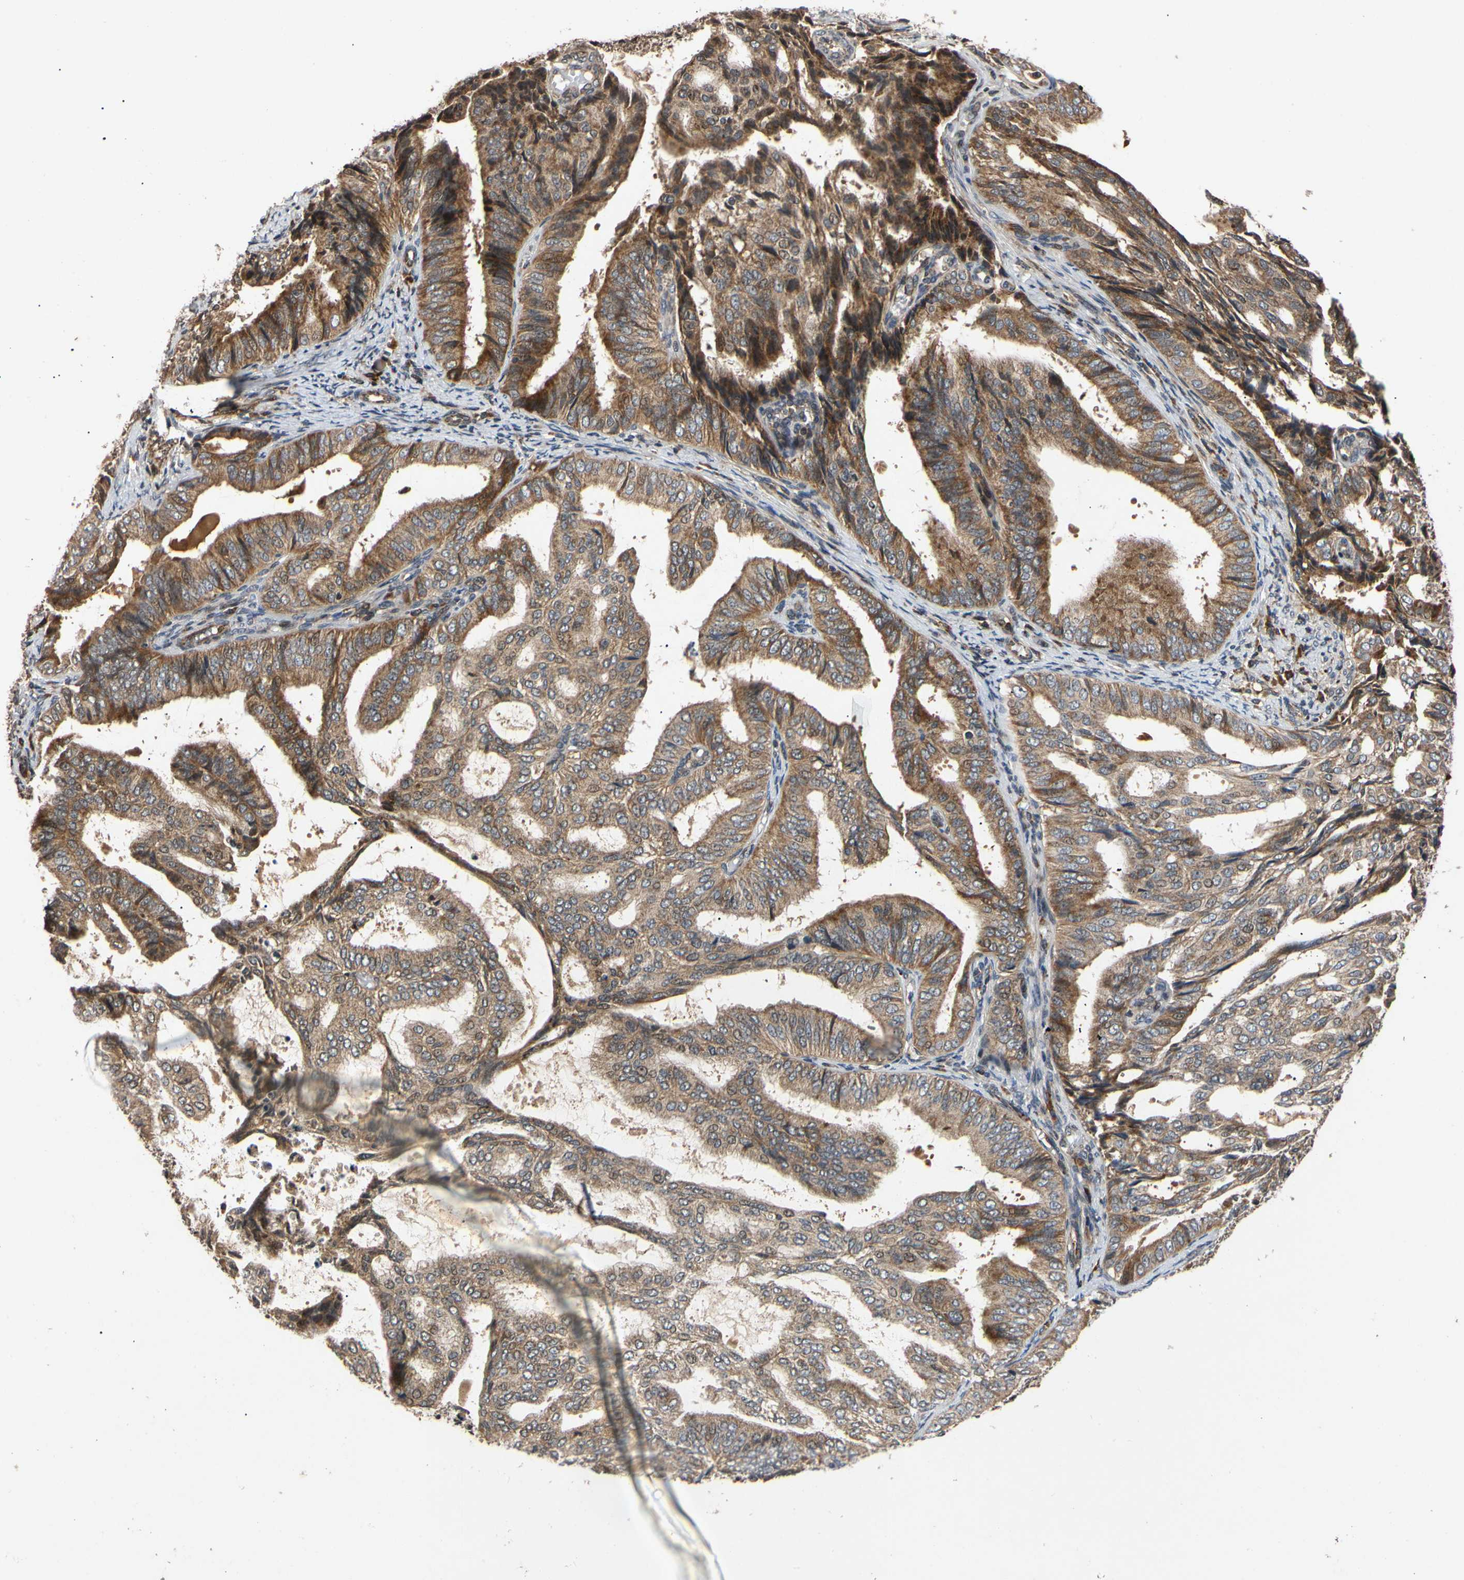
{"staining": {"intensity": "moderate", "quantity": ">75%", "location": "cytoplasmic/membranous"}, "tissue": "endometrial cancer", "cell_type": "Tumor cells", "image_type": "cancer", "snomed": [{"axis": "morphology", "description": "Adenocarcinoma, NOS"}, {"axis": "topography", "description": "Endometrium"}], "caption": "IHC (DAB (3,3'-diaminobenzidine)) staining of human endometrial adenocarcinoma exhibits moderate cytoplasmic/membranous protein expression in about >75% of tumor cells. Using DAB (brown) and hematoxylin (blue) stains, captured at high magnification using brightfield microscopy.", "gene": "MRPS22", "patient": {"sex": "female", "age": 58}}